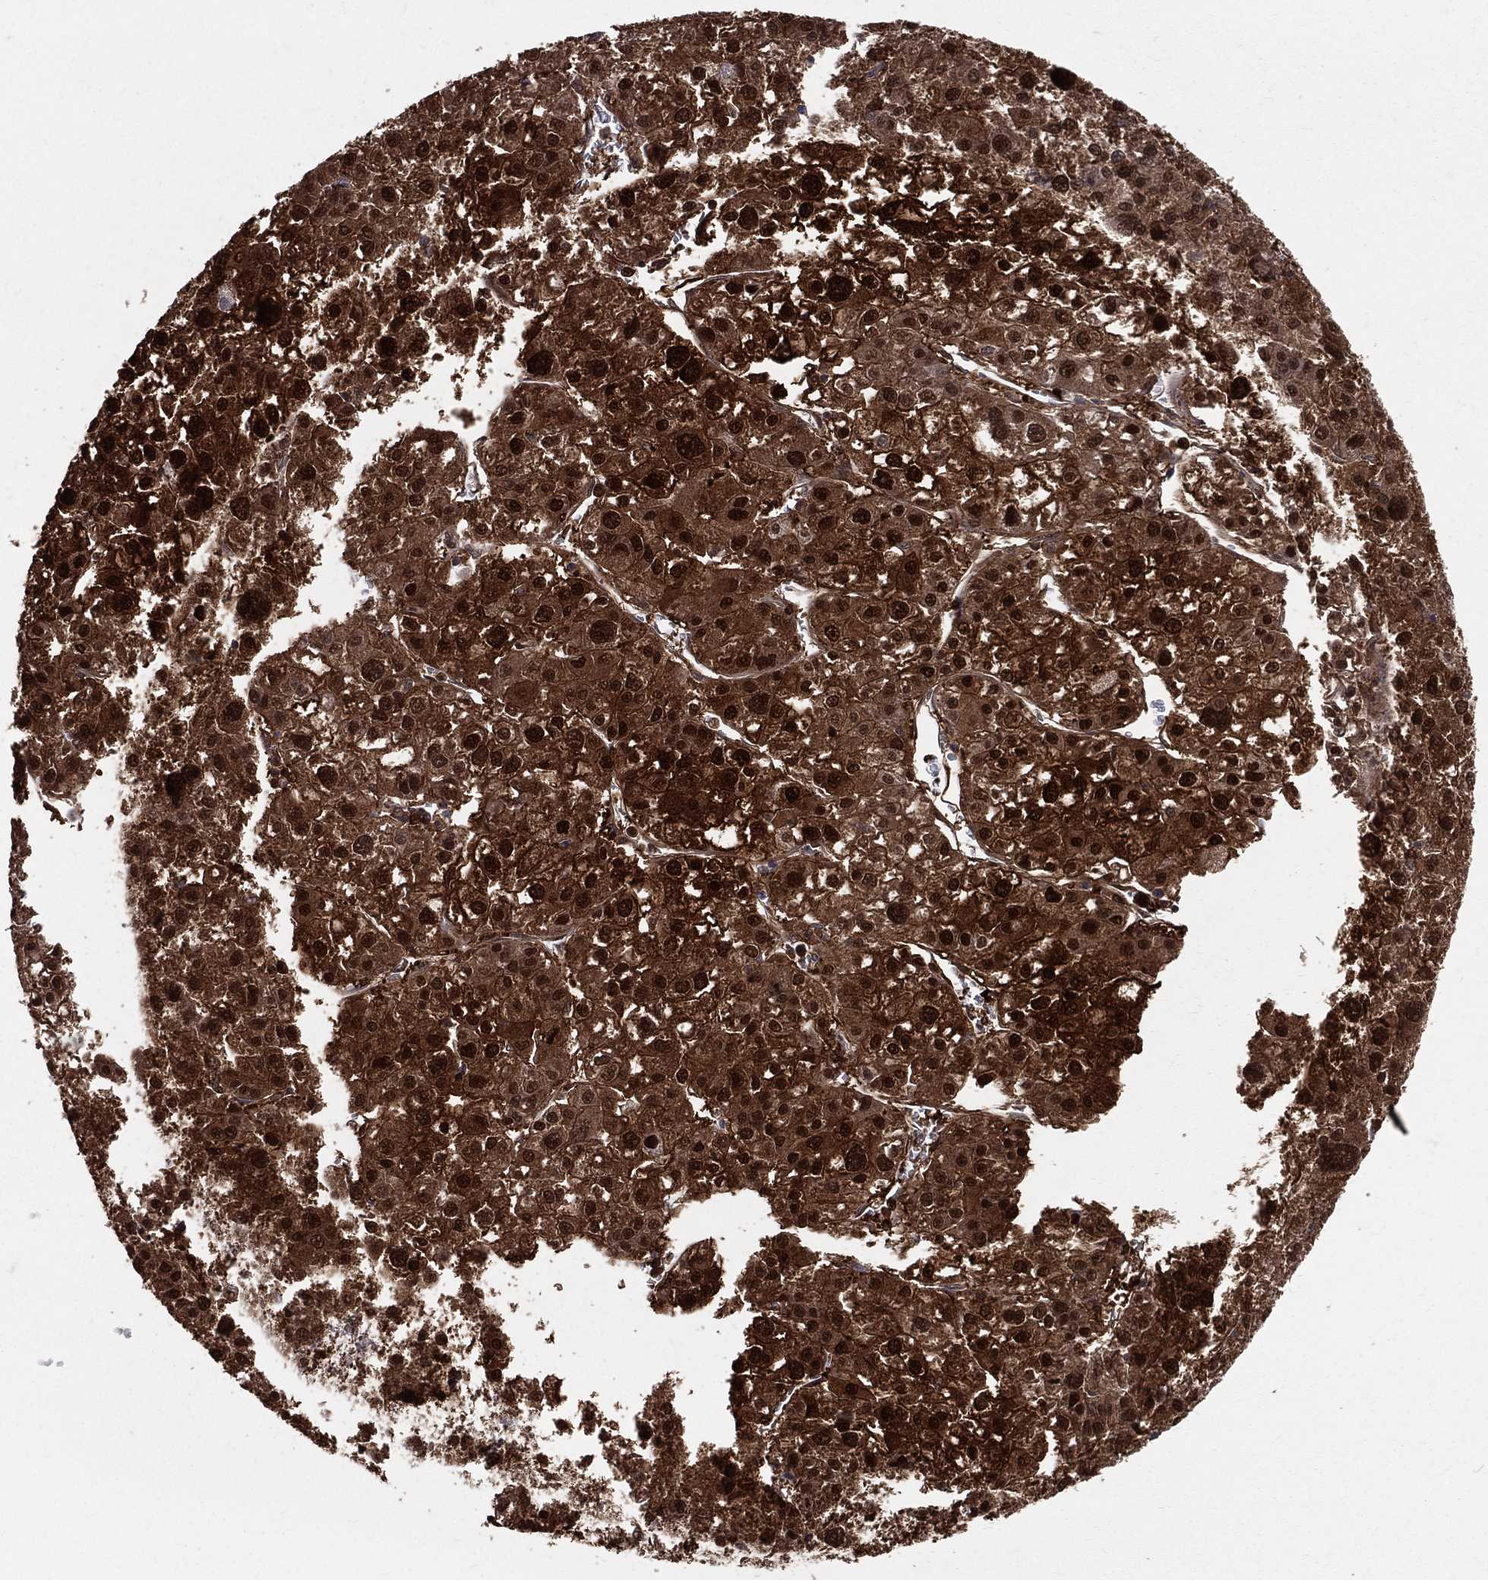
{"staining": {"intensity": "strong", "quantity": ">75%", "location": "cytoplasmic/membranous,nuclear"}, "tissue": "liver cancer", "cell_type": "Tumor cells", "image_type": "cancer", "snomed": [{"axis": "morphology", "description": "Carcinoma, Hepatocellular, NOS"}, {"axis": "topography", "description": "Liver"}], "caption": "Human liver cancer (hepatocellular carcinoma) stained with a brown dye reveals strong cytoplasmic/membranous and nuclear positive expression in approximately >75% of tumor cells.", "gene": "ENO1", "patient": {"sex": "male", "age": 73}}